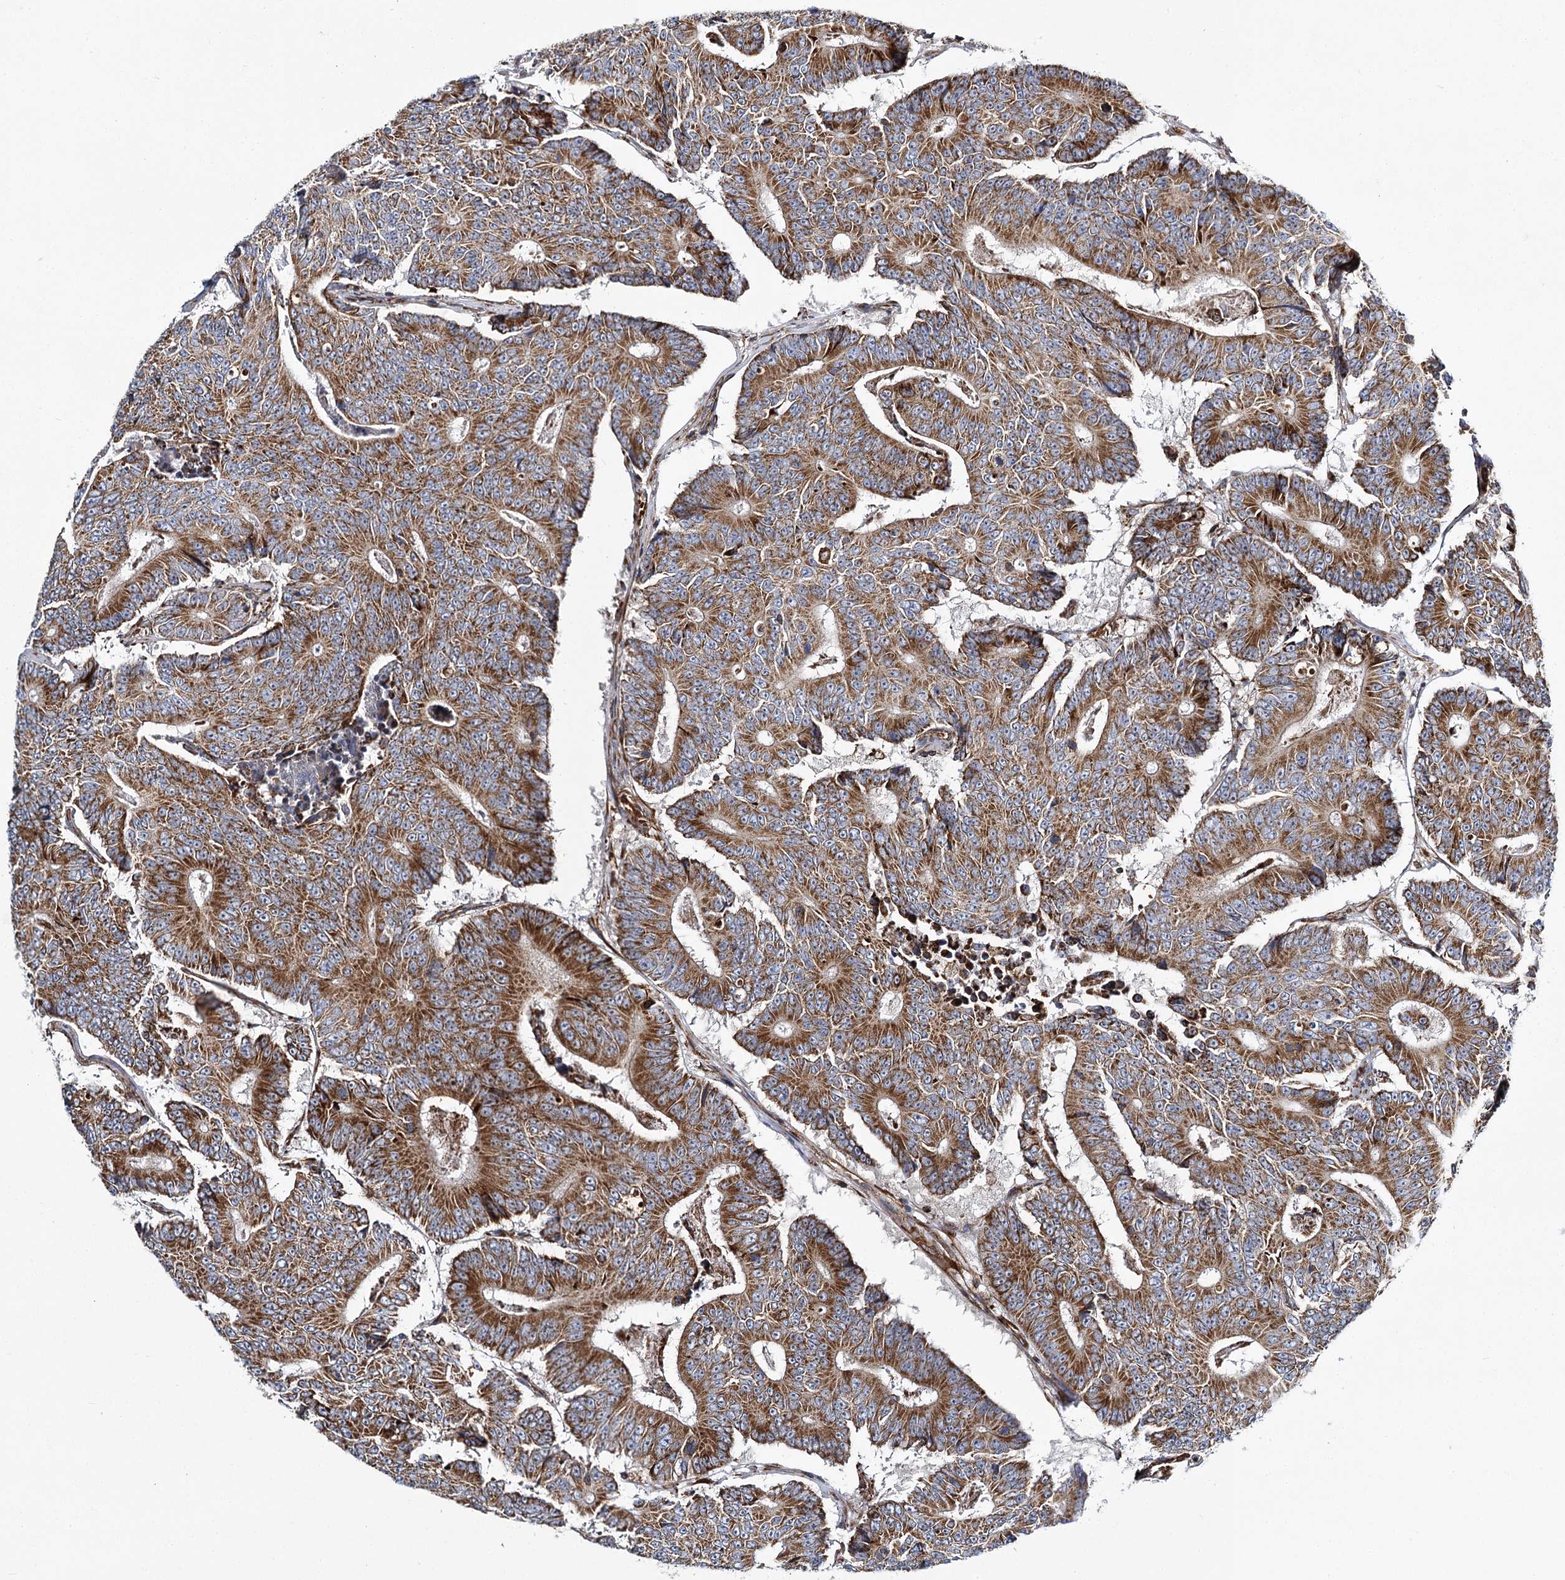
{"staining": {"intensity": "strong", "quantity": ">75%", "location": "cytoplasmic/membranous"}, "tissue": "colorectal cancer", "cell_type": "Tumor cells", "image_type": "cancer", "snomed": [{"axis": "morphology", "description": "Adenocarcinoma, NOS"}, {"axis": "topography", "description": "Colon"}], "caption": "Human adenocarcinoma (colorectal) stained for a protein (brown) demonstrates strong cytoplasmic/membranous positive staining in about >75% of tumor cells.", "gene": "THUMPD3", "patient": {"sex": "male", "age": 83}}